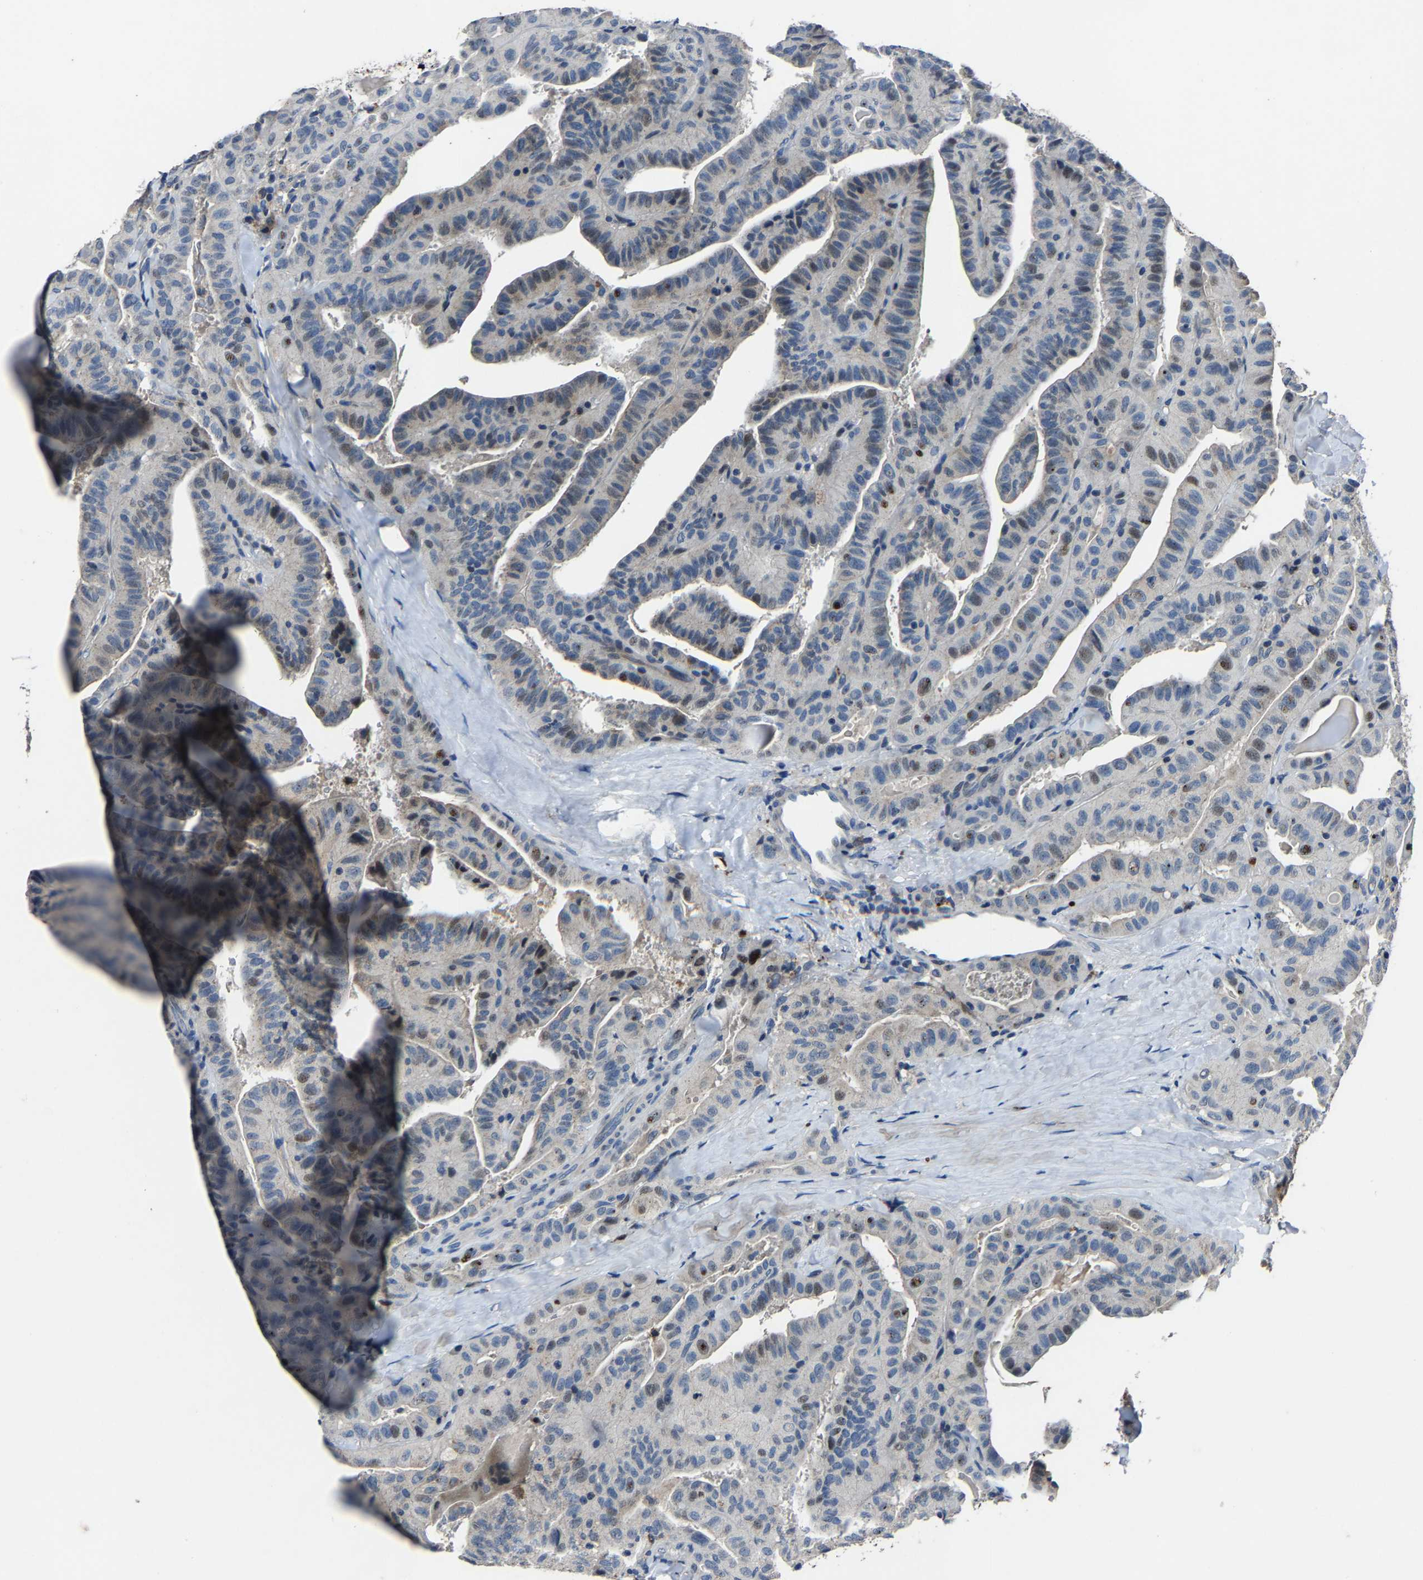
{"staining": {"intensity": "moderate", "quantity": "<25%", "location": "nuclear"}, "tissue": "thyroid cancer", "cell_type": "Tumor cells", "image_type": "cancer", "snomed": [{"axis": "morphology", "description": "Papillary adenocarcinoma, NOS"}, {"axis": "topography", "description": "Thyroid gland"}], "caption": "The immunohistochemical stain highlights moderate nuclear staining in tumor cells of thyroid cancer tissue.", "gene": "PCNX2", "patient": {"sex": "male", "age": 77}}